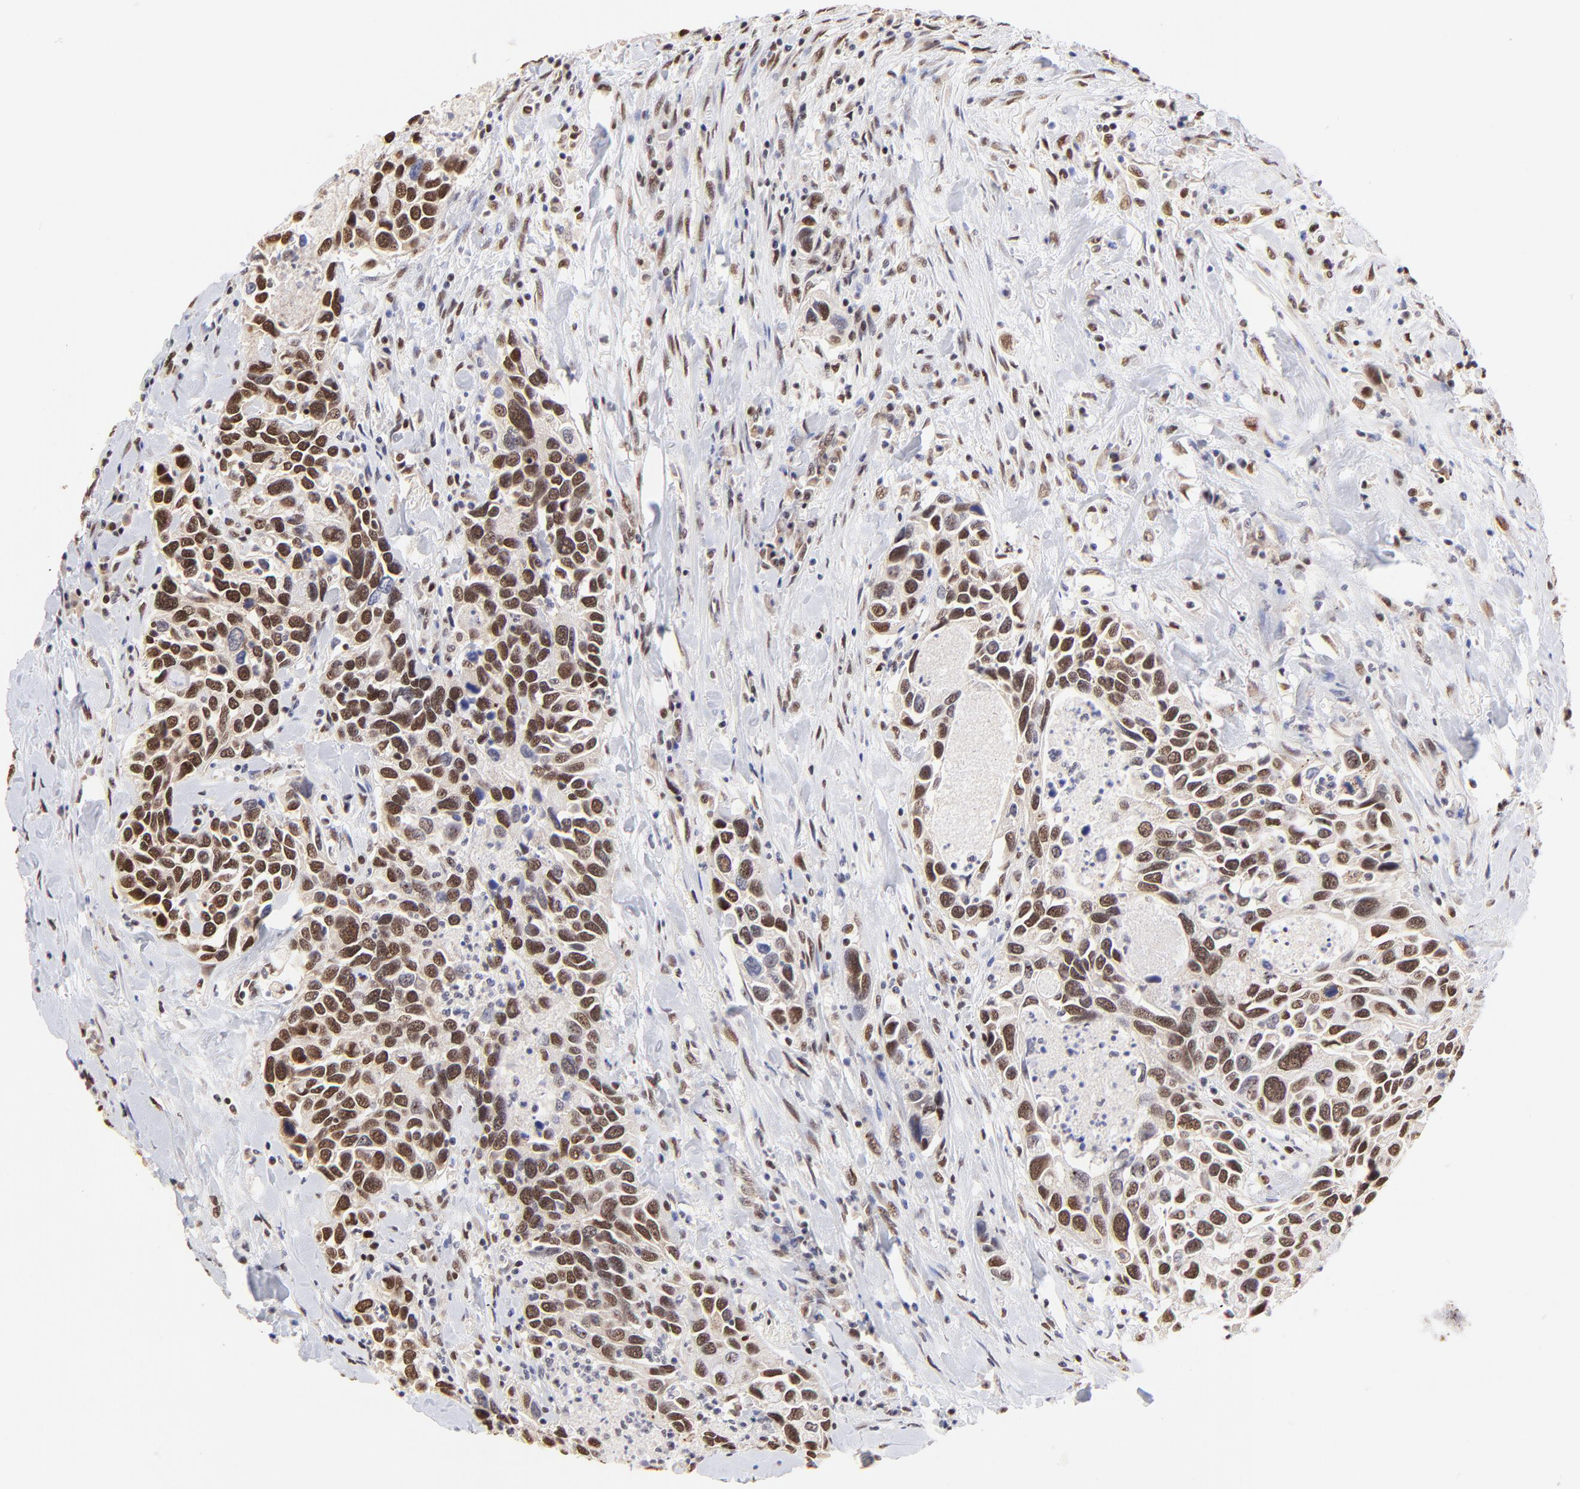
{"staining": {"intensity": "moderate", "quantity": ">75%", "location": "nuclear"}, "tissue": "urothelial cancer", "cell_type": "Tumor cells", "image_type": "cancer", "snomed": [{"axis": "morphology", "description": "Urothelial carcinoma, High grade"}, {"axis": "topography", "description": "Urinary bladder"}], "caption": "A high-resolution photomicrograph shows immunohistochemistry staining of urothelial cancer, which shows moderate nuclear staining in approximately >75% of tumor cells.", "gene": "ZNF670", "patient": {"sex": "male", "age": 66}}